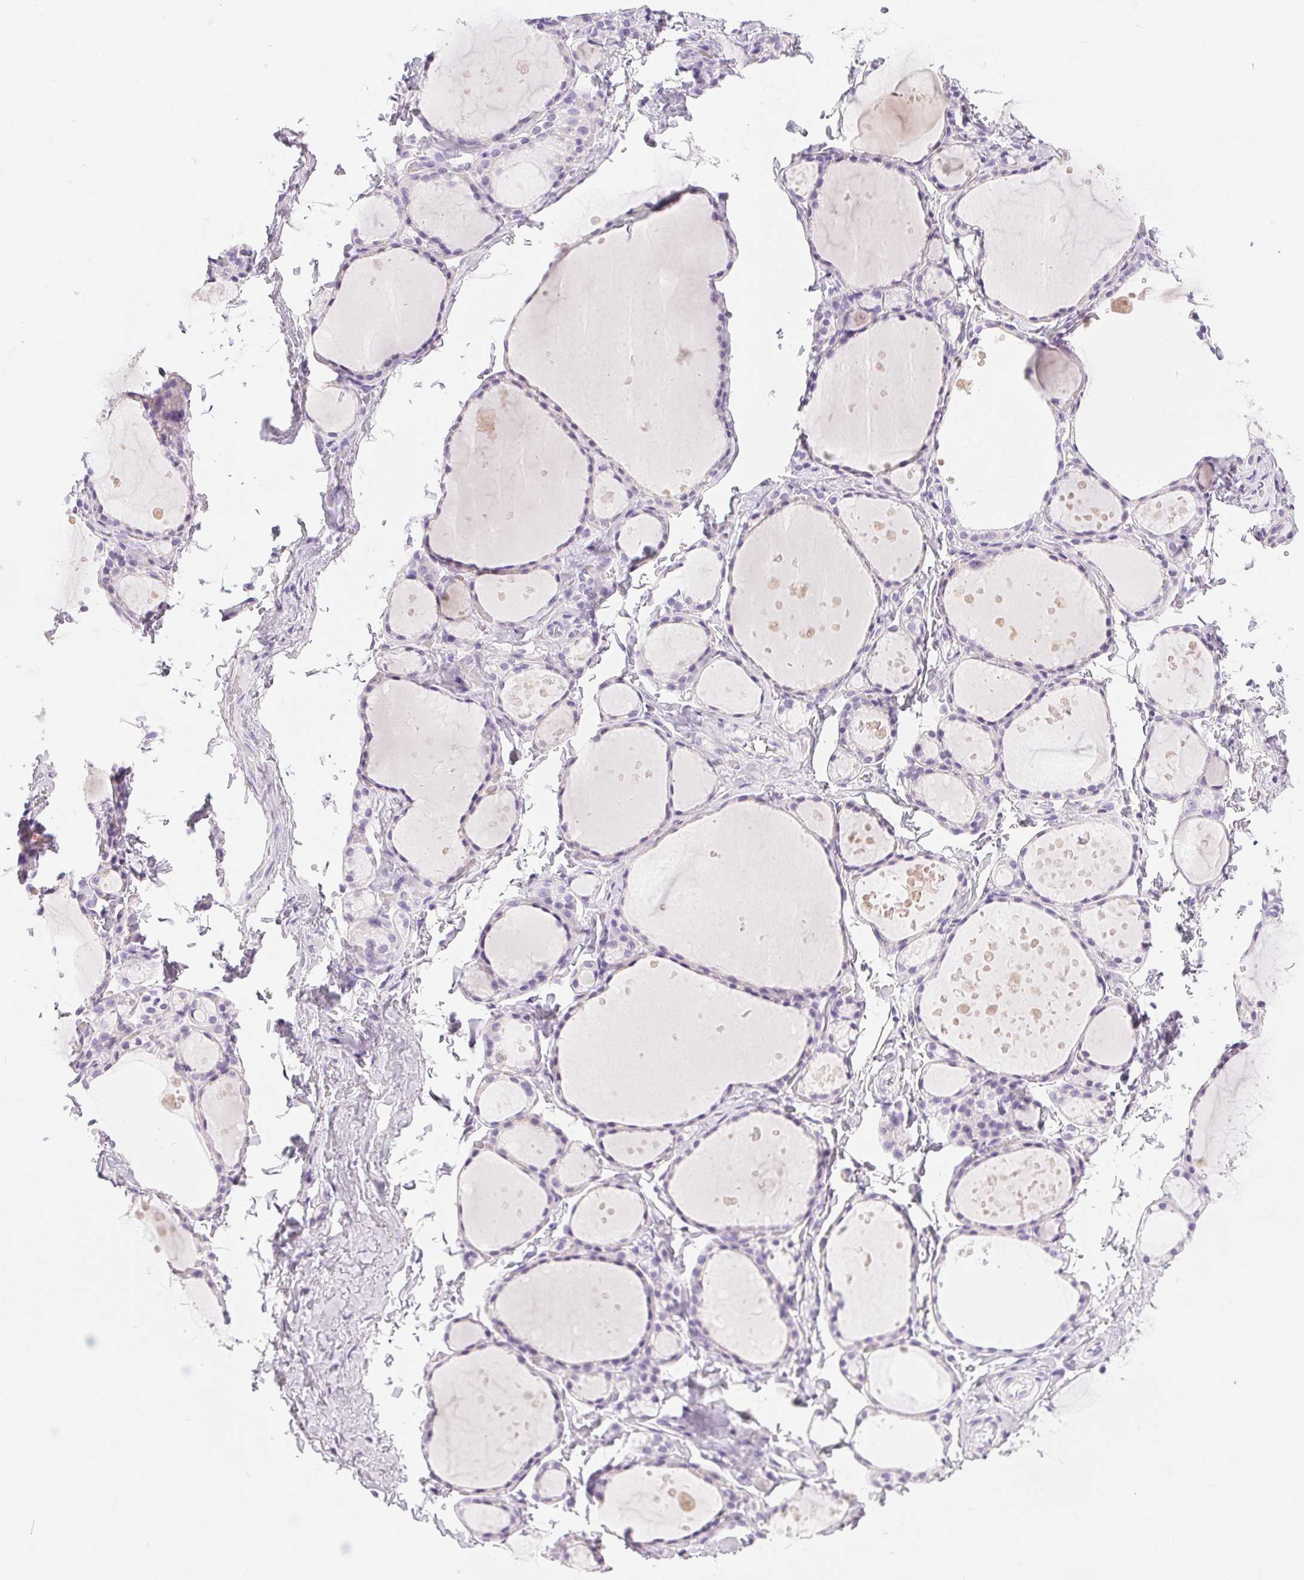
{"staining": {"intensity": "negative", "quantity": "none", "location": "none"}, "tissue": "thyroid gland", "cell_type": "Glandular cells", "image_type": "normal", "snomed": [{"axis": "morphology", "description": "Normal tissue, NOS"}, {"axis": "topography", "description": "Thyroid gland"}], "caption": "Glandular cells show no significant positivity in unremarkable thyroid gland. The staining is performed using DAB brown chromogen with nuclei counter-stained in using hematoxylin.", "gene": "XDH", "patient": {"sex": "male", "age": 68}}